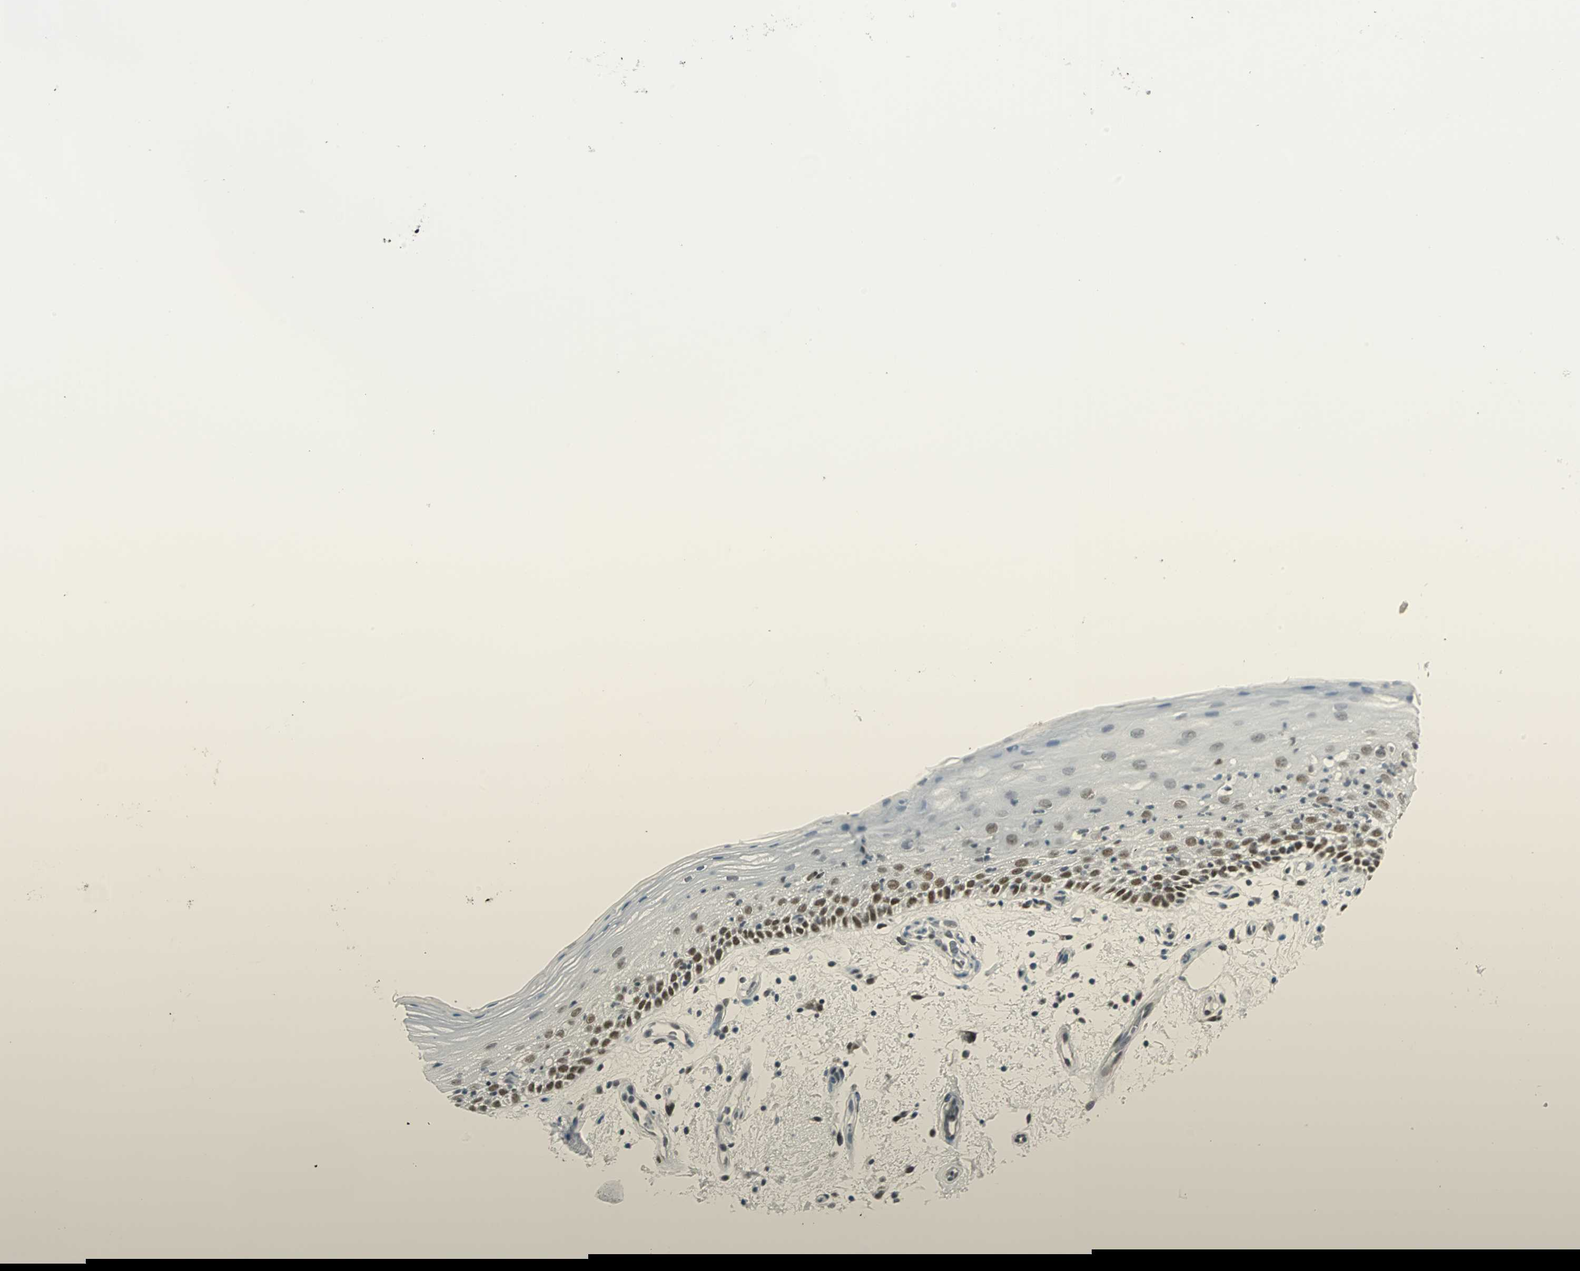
{"staining": {"intensity": "strong", "quantity": "25%-75%", "location": "nuclear"}, "tissue": "oral mucosa", "cell_type": "Squamous epithelial cells", "image_type": "normal", "snomed": [{"axis": "morphology", "description": "Normal tissue, NOS"}, {"axis": "morphology", "description": "Squamous cell carcinoma, NOS"}, {"axis": "topography", "description": "Skeletal muscle"}, {"axis": "topography", "description": "Oral tissue"}, {"axis": "topography", "description": "Head-Neck"}], "caption": "Strong nuclear staining for a protein is identified in about 25%-75% of squamous epithelial cells of benign oral mucosa using IHC.", "gene": "ADNP", "patient": {"sex": "male", "age": 71}}